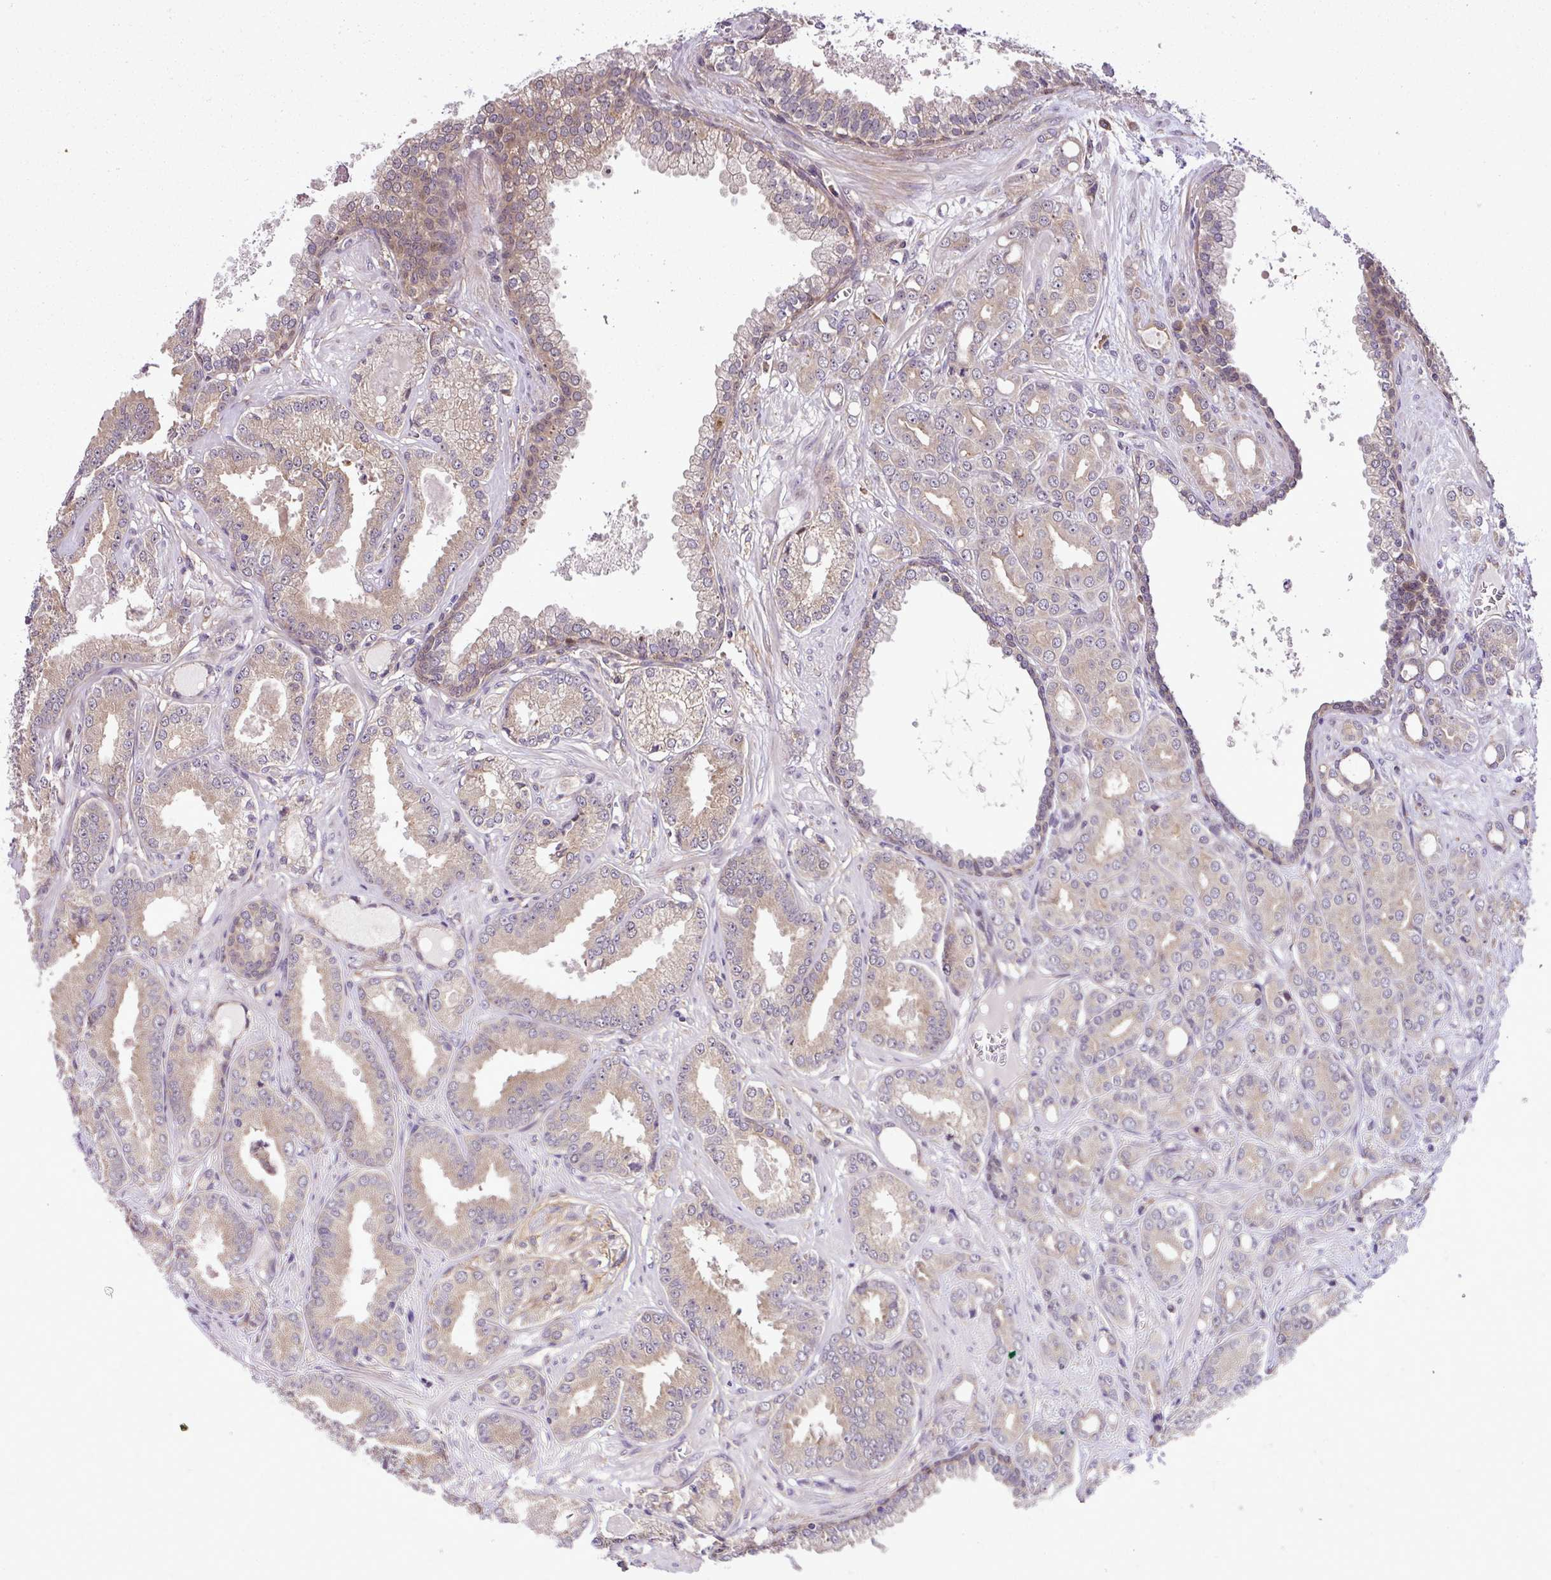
{"staining": {"intensity": "moderate", "quantity": ">75%", "location": "cytoplasmic/membranous"}, "tissue": "prostate cancer", "cell_type": "Tumor cells", "image_type": "cancer", "snomed": [{"axis": "morphology", "description": "Adenocarcinoma, High grade"}, {"axis": "topography", "description": "Prostate"}], "caption": "Protein staining of prostate cancer tissue demonstrates moderate cytoplasmic/membranous staining in about >75% of tumor cells.", "gene": "DLGAP4", "patient": {"sex": "male", "age": 71}}